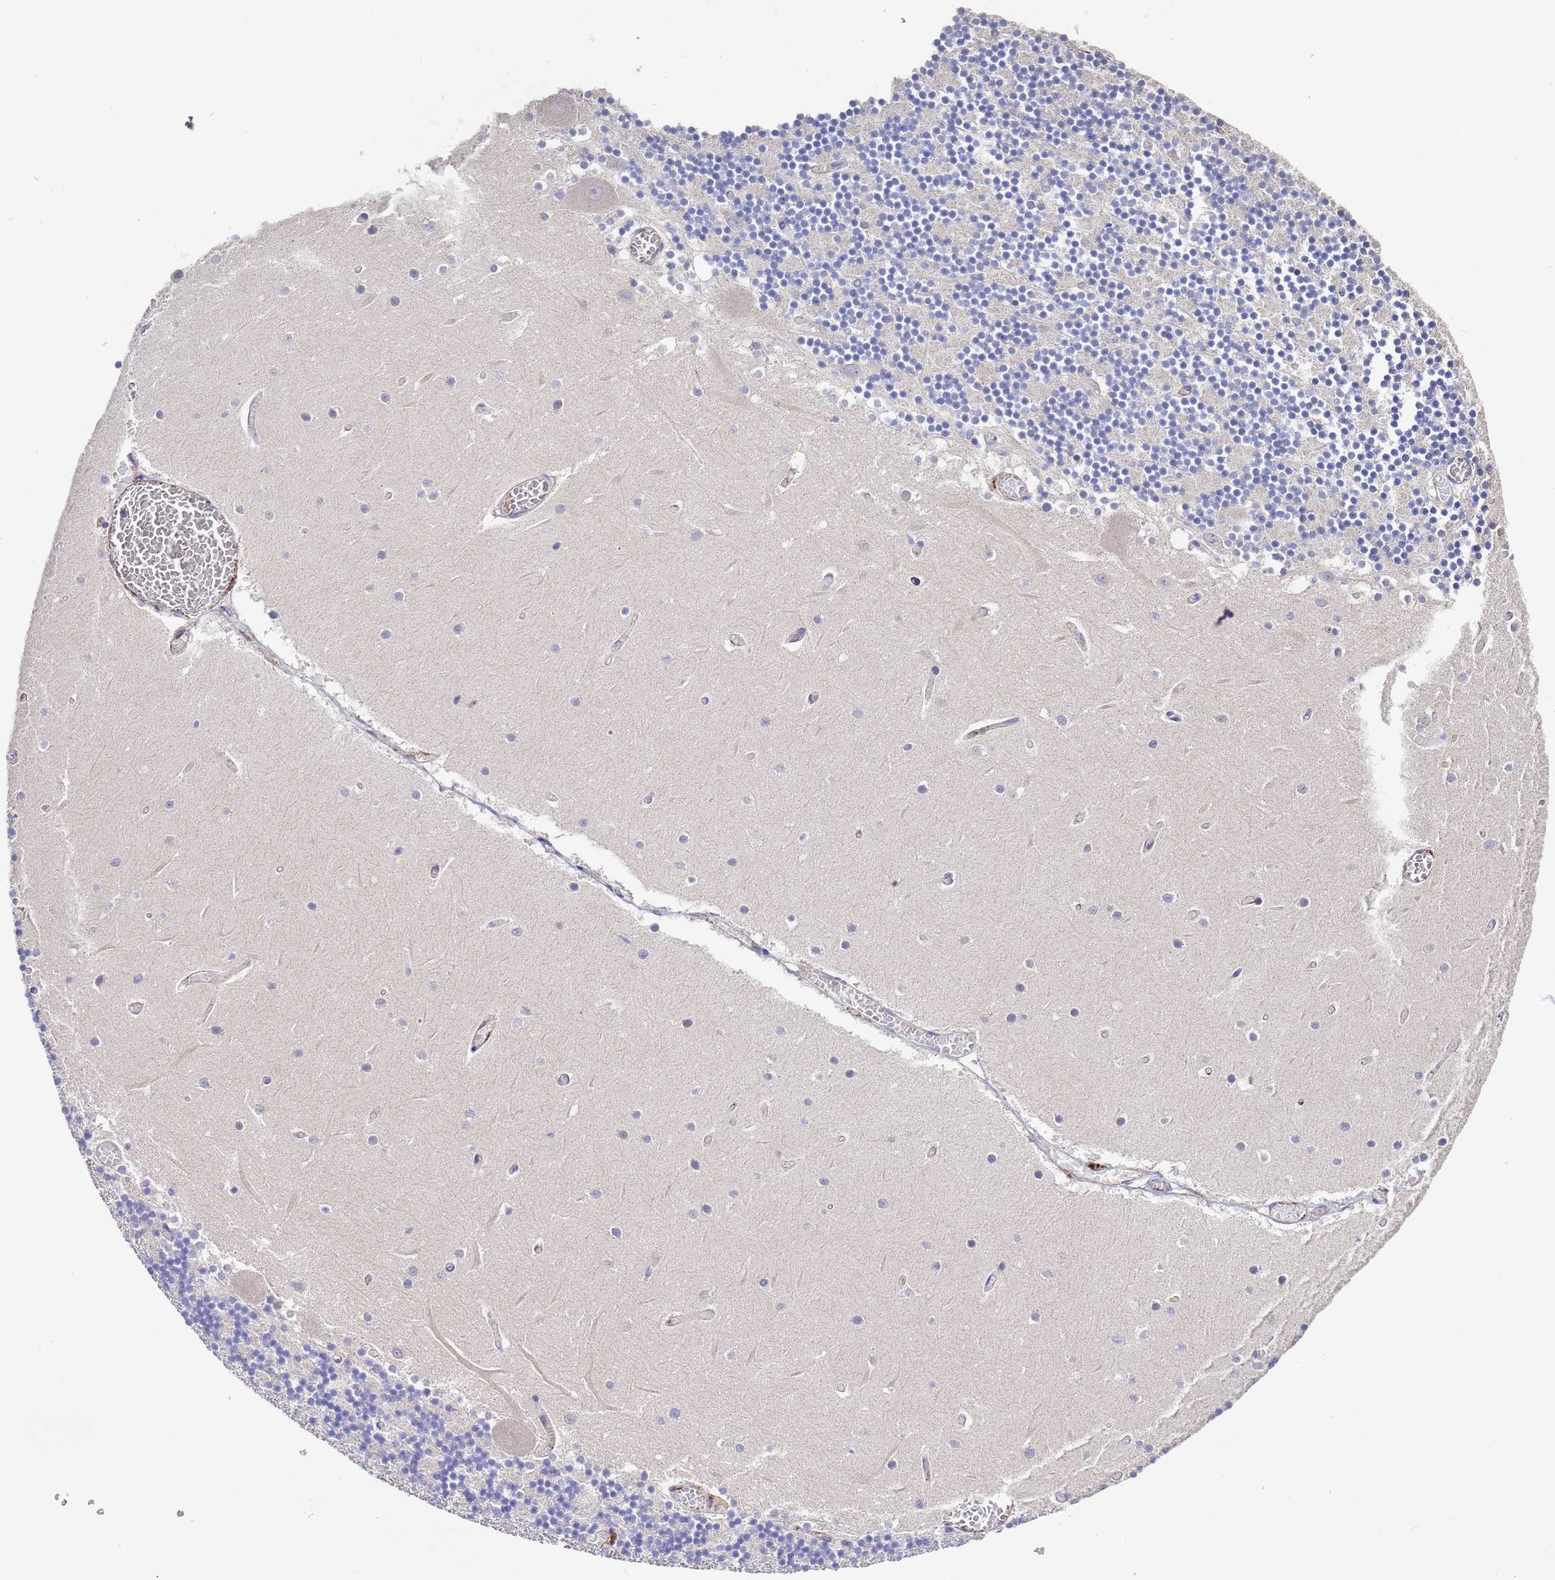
{"staining": {"intensity": "negative", "quantity": "none", "location": "none"}, "tissue": "cerebellum", "cell_type": "Cells in granular layer", "image_type": "normal", "snomed": [{"axis": "morphology", "description": "Normal tissue, NOS"}, {"axis": "topography", "description": "Cerebellum"}], "caption": "Micrograph shows no protein staining in cells in granular layer of unremarkable cerebellum. The staining is performed using DAB (3,3'-diaminobenzidine) brown chromogen with nuclei counter-stained in using hematoxylin.", "gene": "ZNF248", "patient": {"sex": "female", "age": 28}}